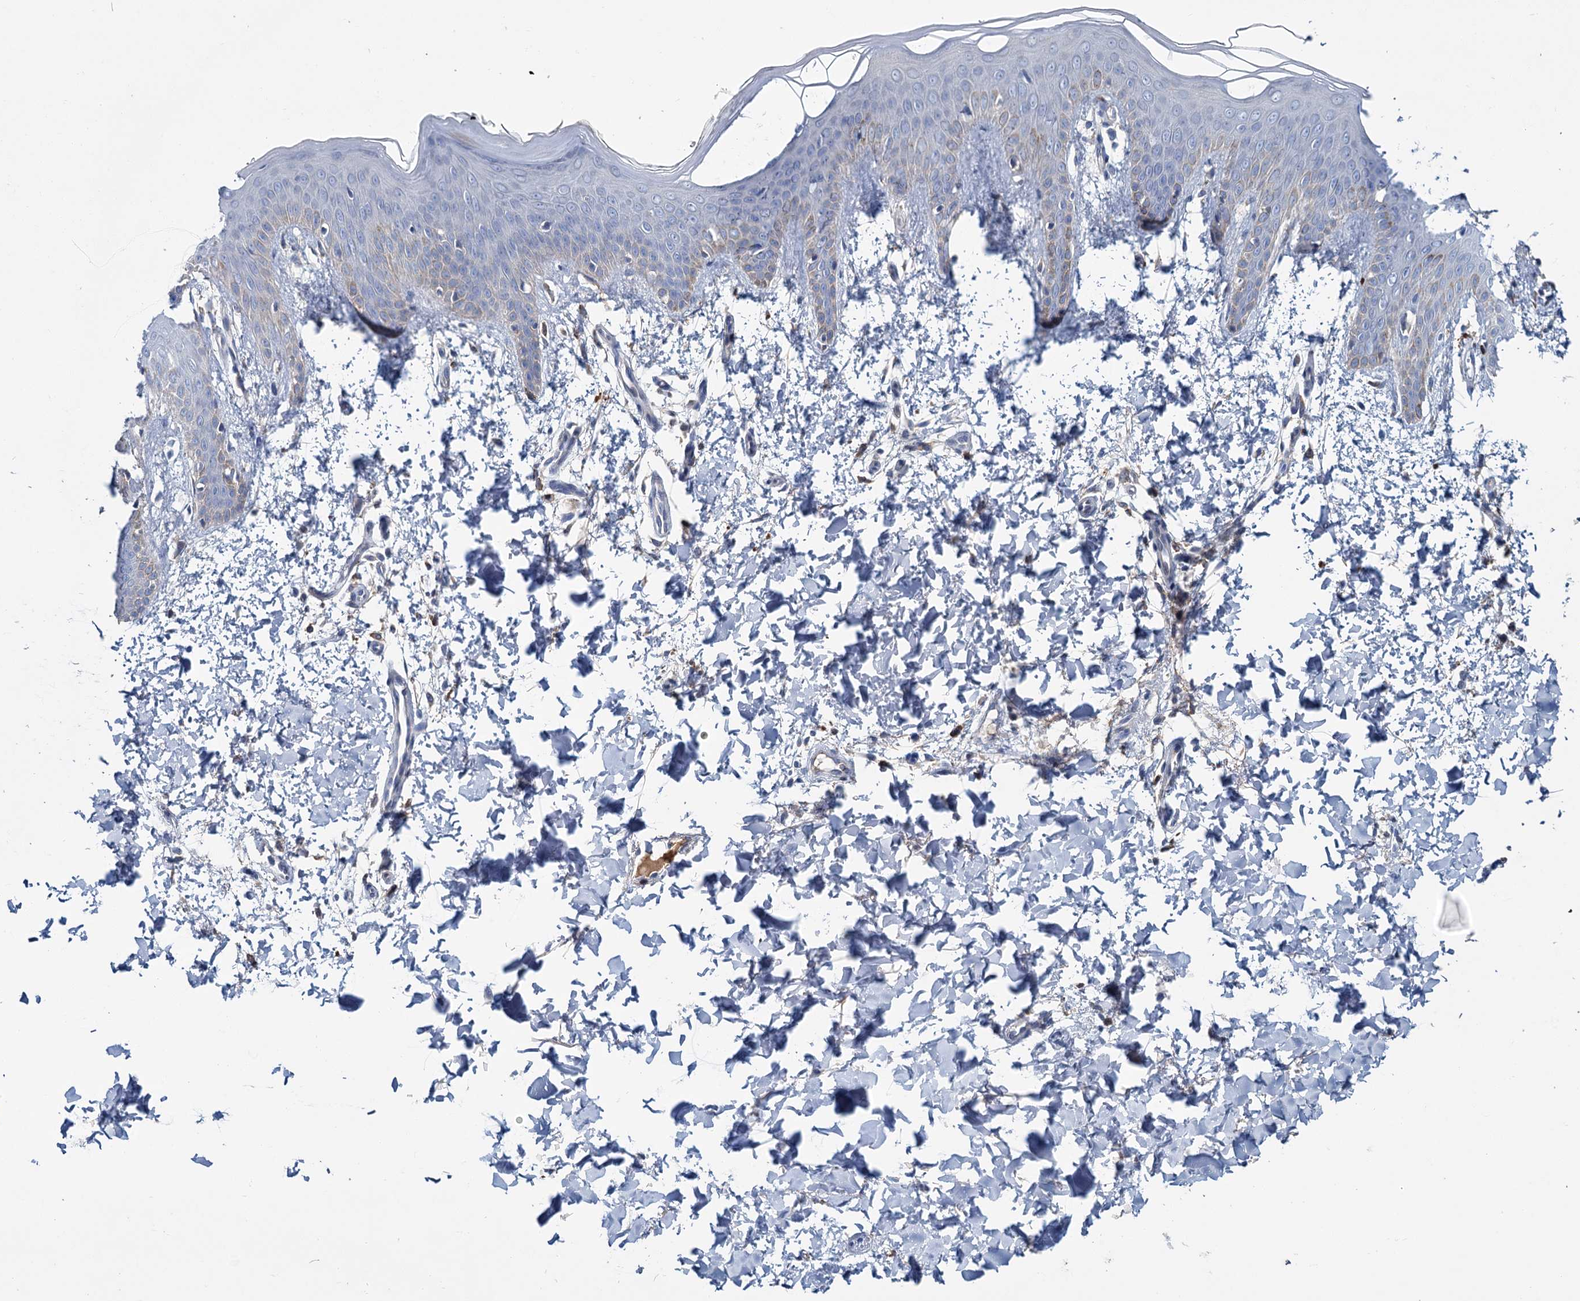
{"staining": {"intensity": "negative", "quantity": "none", "location": "none"}, "tissue": "skin", "cell_type": "Fibroblasts", "image_type": "normal", "snomed": [{"axis": "morphology", "description": "Normal tissue, NOS"}, {"axis": "topography", "description": "Skin"}], "caption": "Photomicrograph shows no significant protein staining in fibroblasts of unremarkable skin. (DAB immunohistochemistry (IHC) visualized using brightfield microscopy, high magnification).", "gene": "FGFR2", "patient": {"sex": "male", "age": 36}}